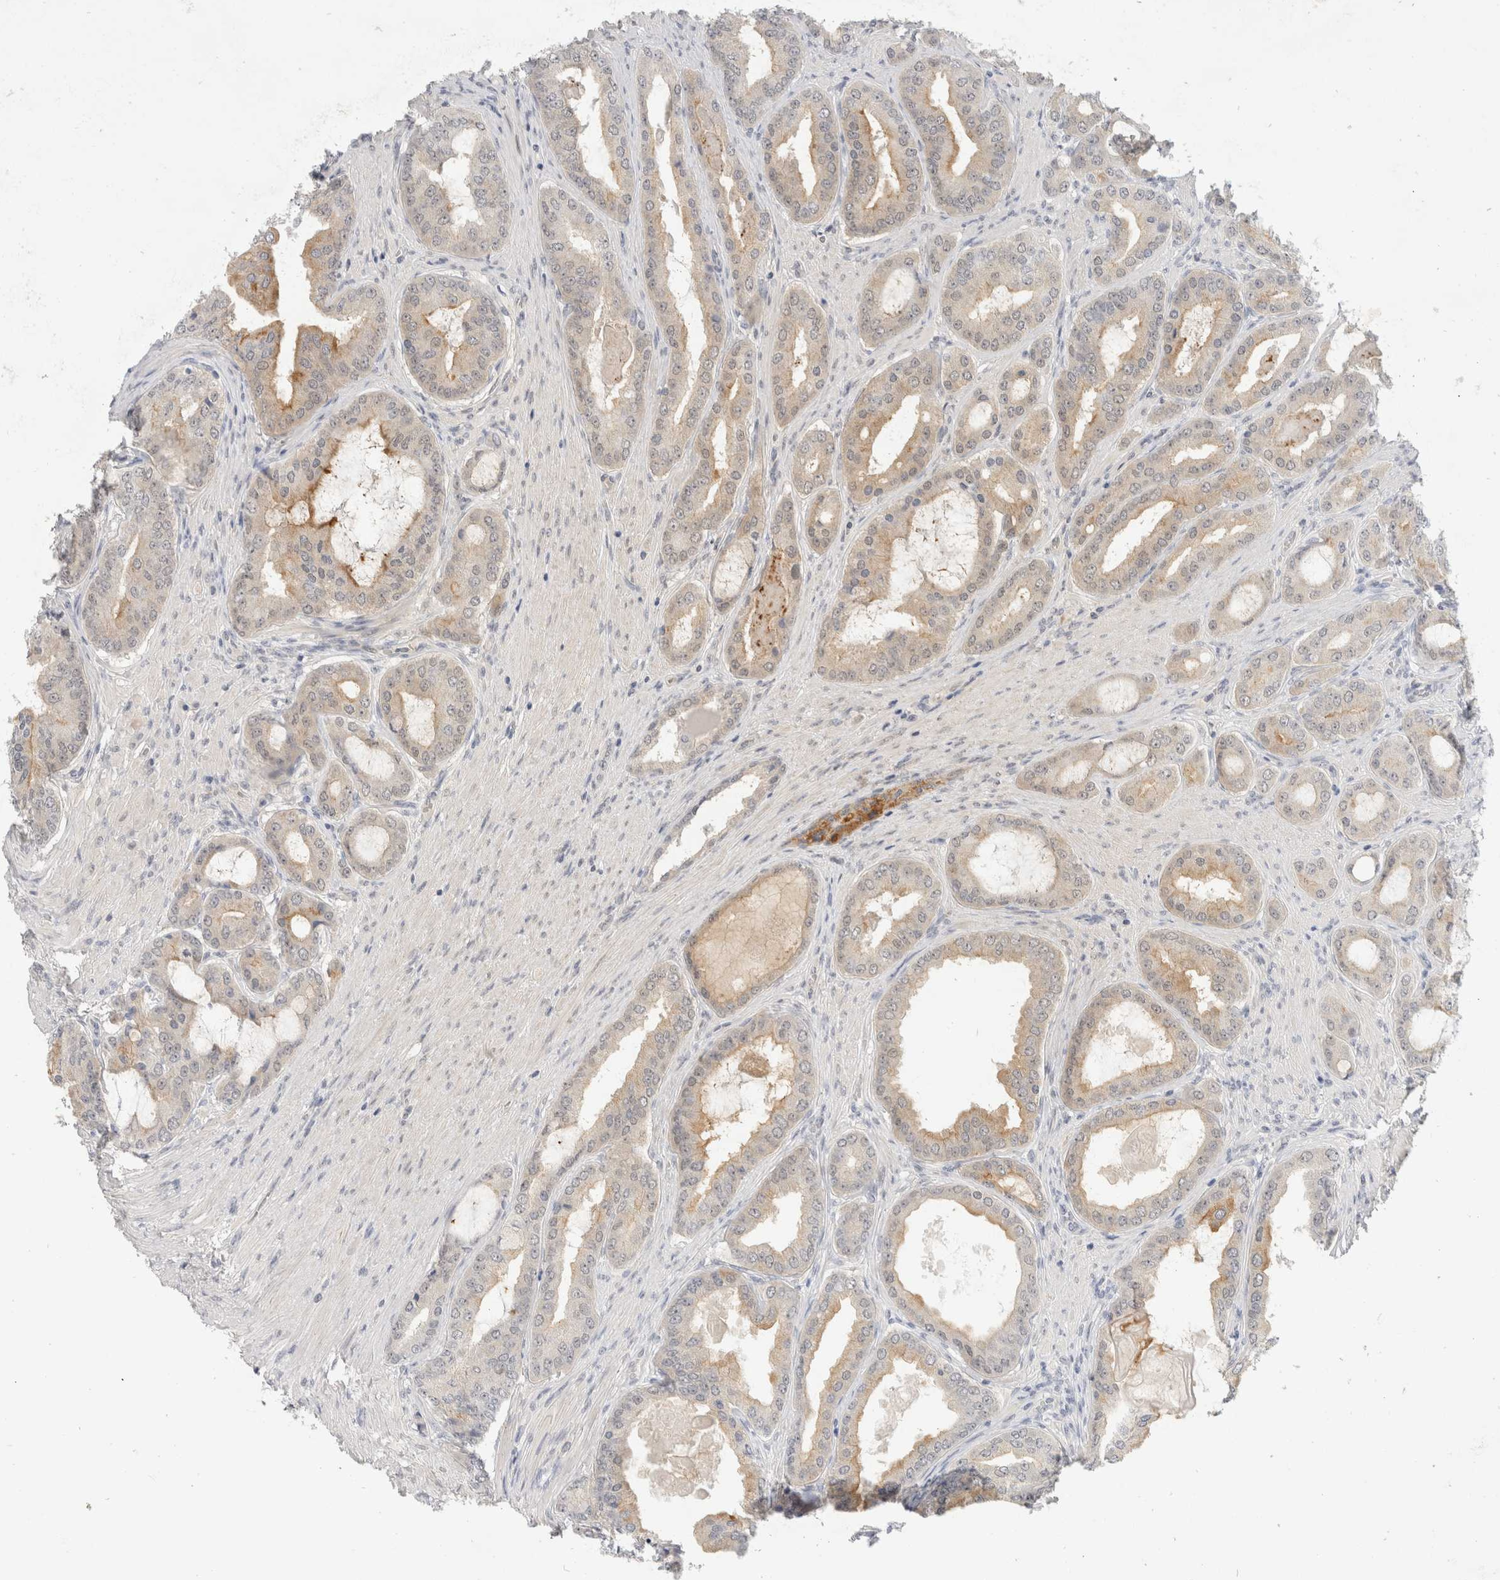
{"staining": {"intensity": "weak", "quantity": "25%-75%", "location": "cytoplasmic/membranous"}, "tissue": "prostate cancer", "cell_type": "Tumor cells", "image_type": "cancer", "snomed": [{"axis": "morphology", "description": "Adenocarcinoma, High grade"}, {"axis": "topography", "description": "Prostate"}], "caption": "High-grade adenocarcinoma (prostate) stained for a protein exhibits weak cytoplasmic/membranous positivity in tumor cells.", "gene": "TOM1L2", "patient": {"sex": "male", "age": 60}}